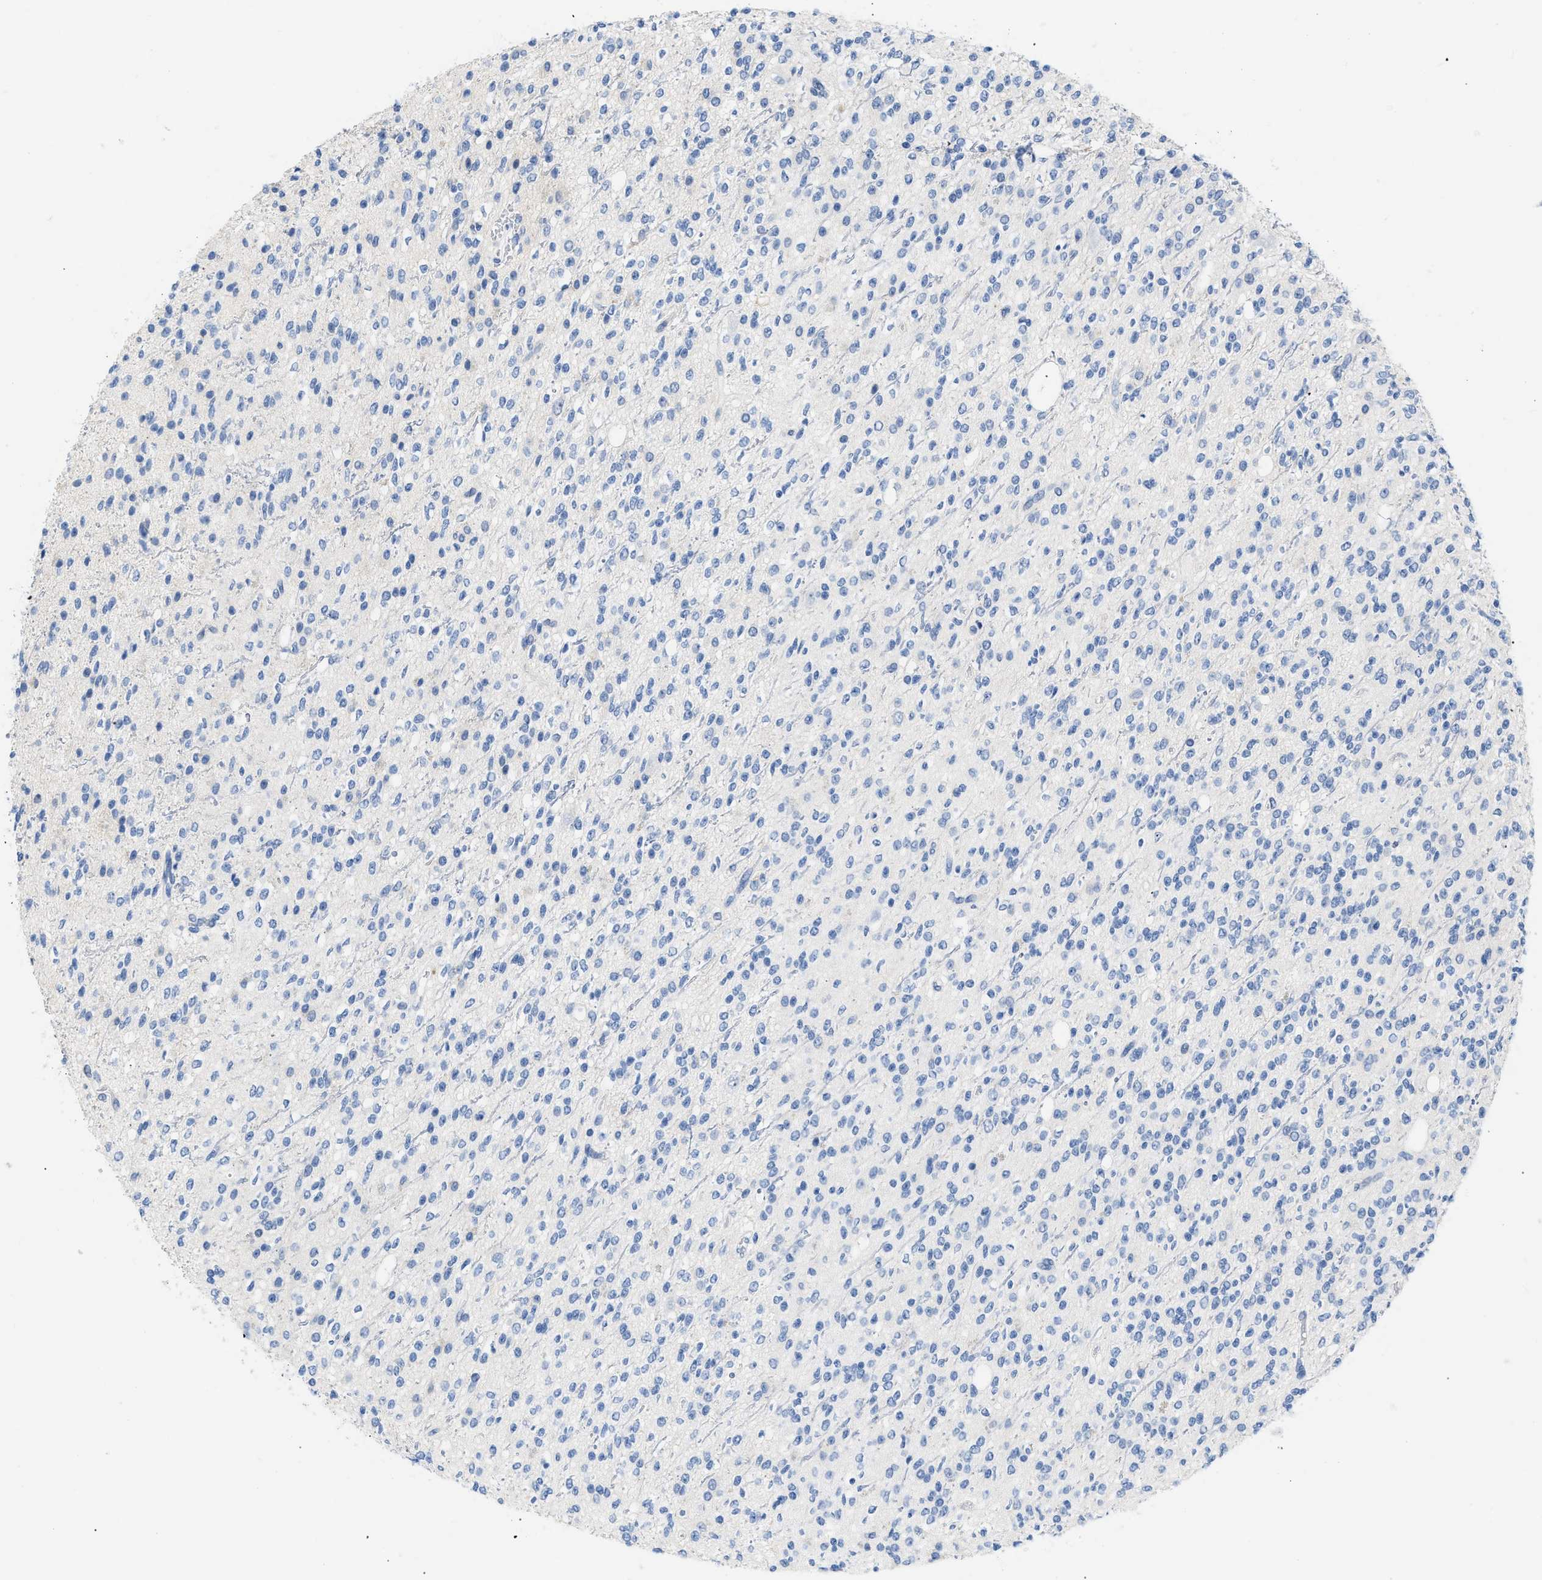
{"staining": {"intensity": "negative", "quantity": "none", "location": "none"}, "tissue": "glioma", "cell_type": "Tumor cells", "image_type": "cancer", "snomed": [{"axis": "morphology", "description": "Glioma, malignant, High grade"}, {"axis": "topography", "description": "Brain"}], "caption": "High magnification brightfield microscopy of glioma stained with DAB (brown) and counterstained with hematoxylin (blue): tumor cells show no significant positivity.", "gene": "BOLL", "patient": {"sex": "male", "age": 34}}